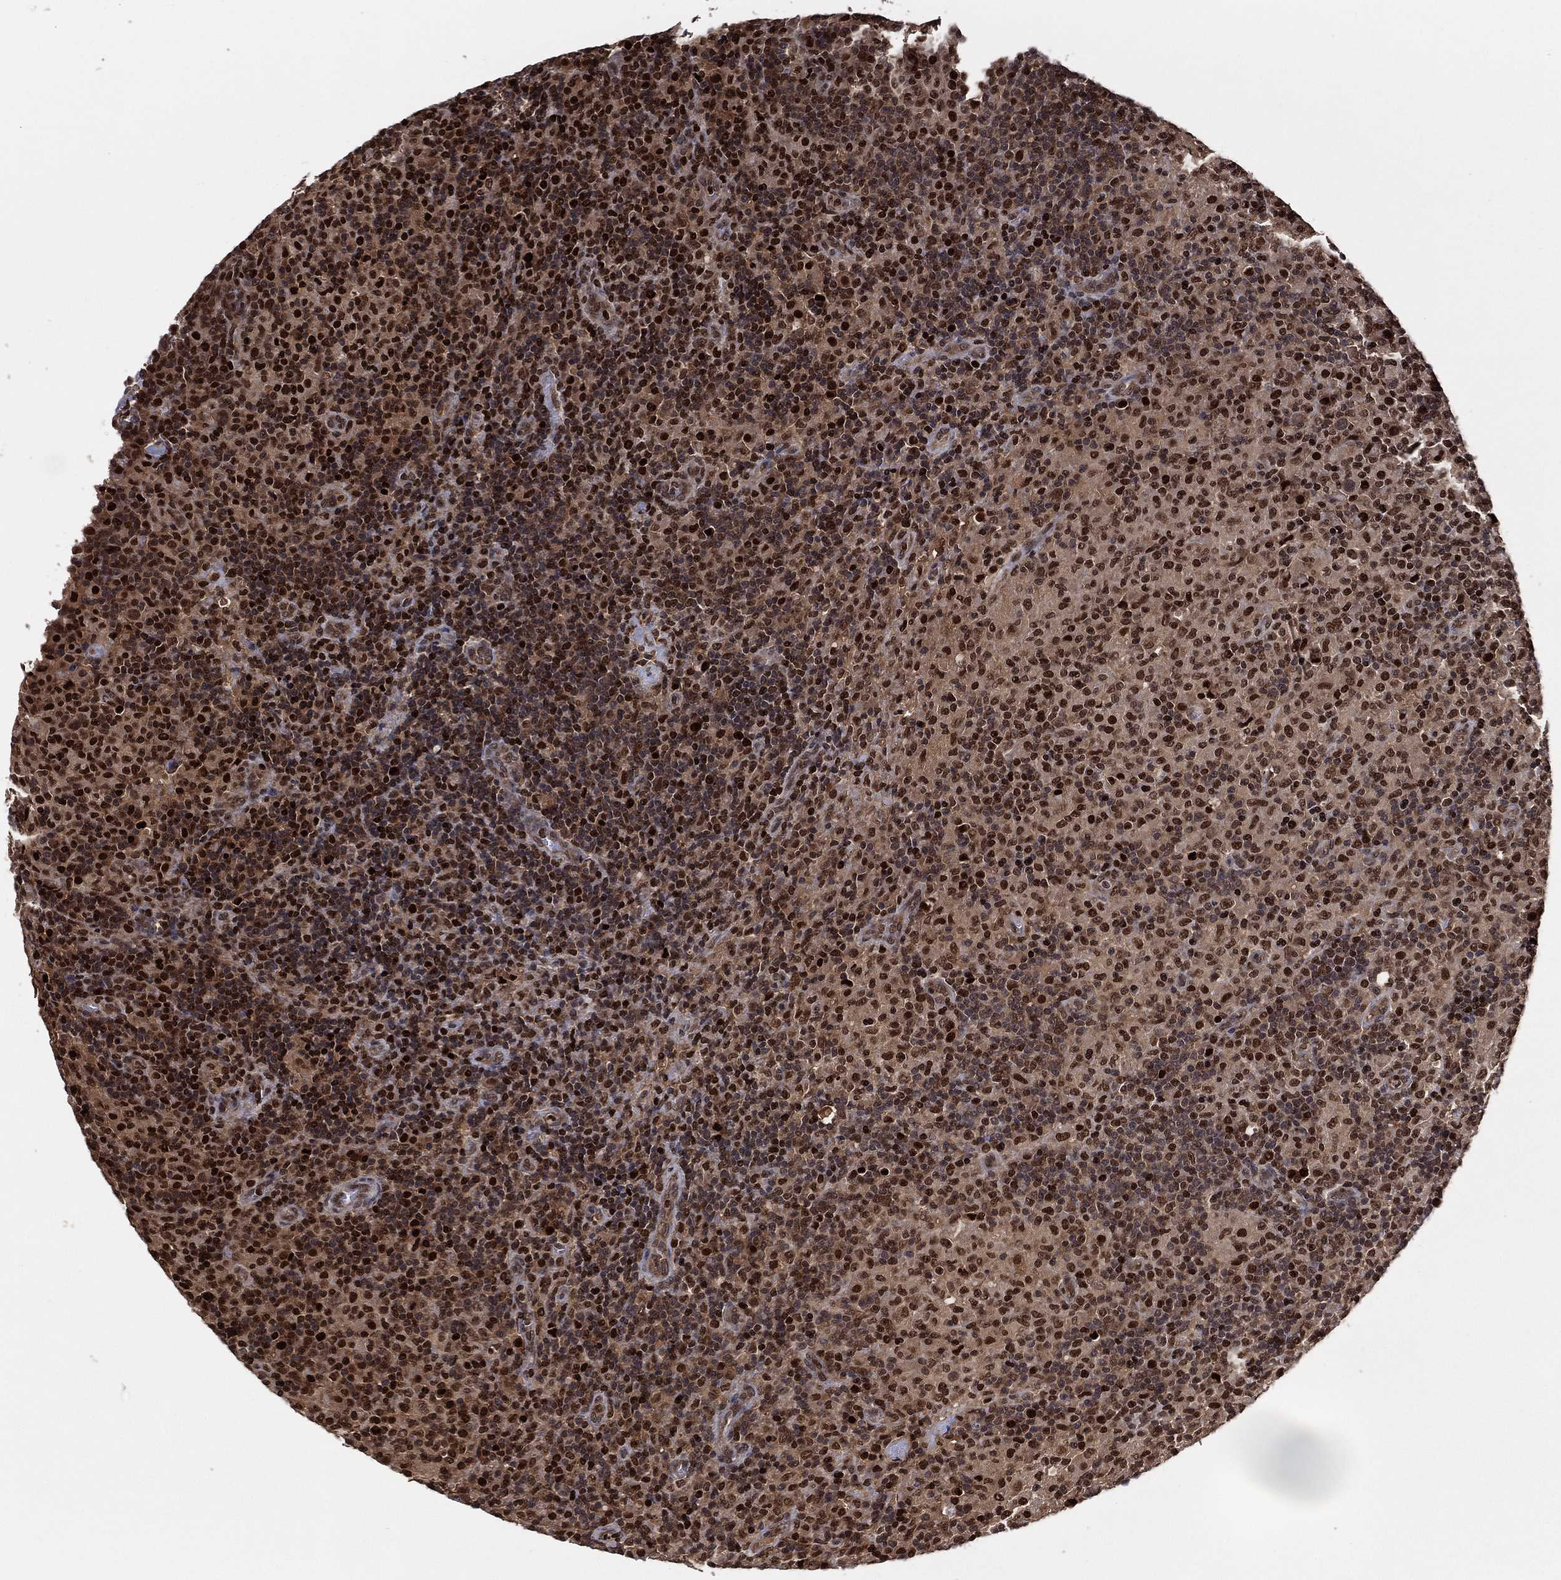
{"staining": {"intensity": "strong", "quantity": ">75%", "location": "cytoplasmic/membranous,nuclear"}, "tissue": "lymphoma", "cell_type": "Tumor cells", "image_type": "cancer", "snomed": [{"axis": "morphology", "description": "Hodgkin's disease, NOS"}, {"axis": "topography", "description": "Lymph node"}], "caption": "Lymphoma stained with a protein marker displays strong staining in tumor cells.", "gene": "PSMA1", "patient": {"sex": "male", "age": 70}}